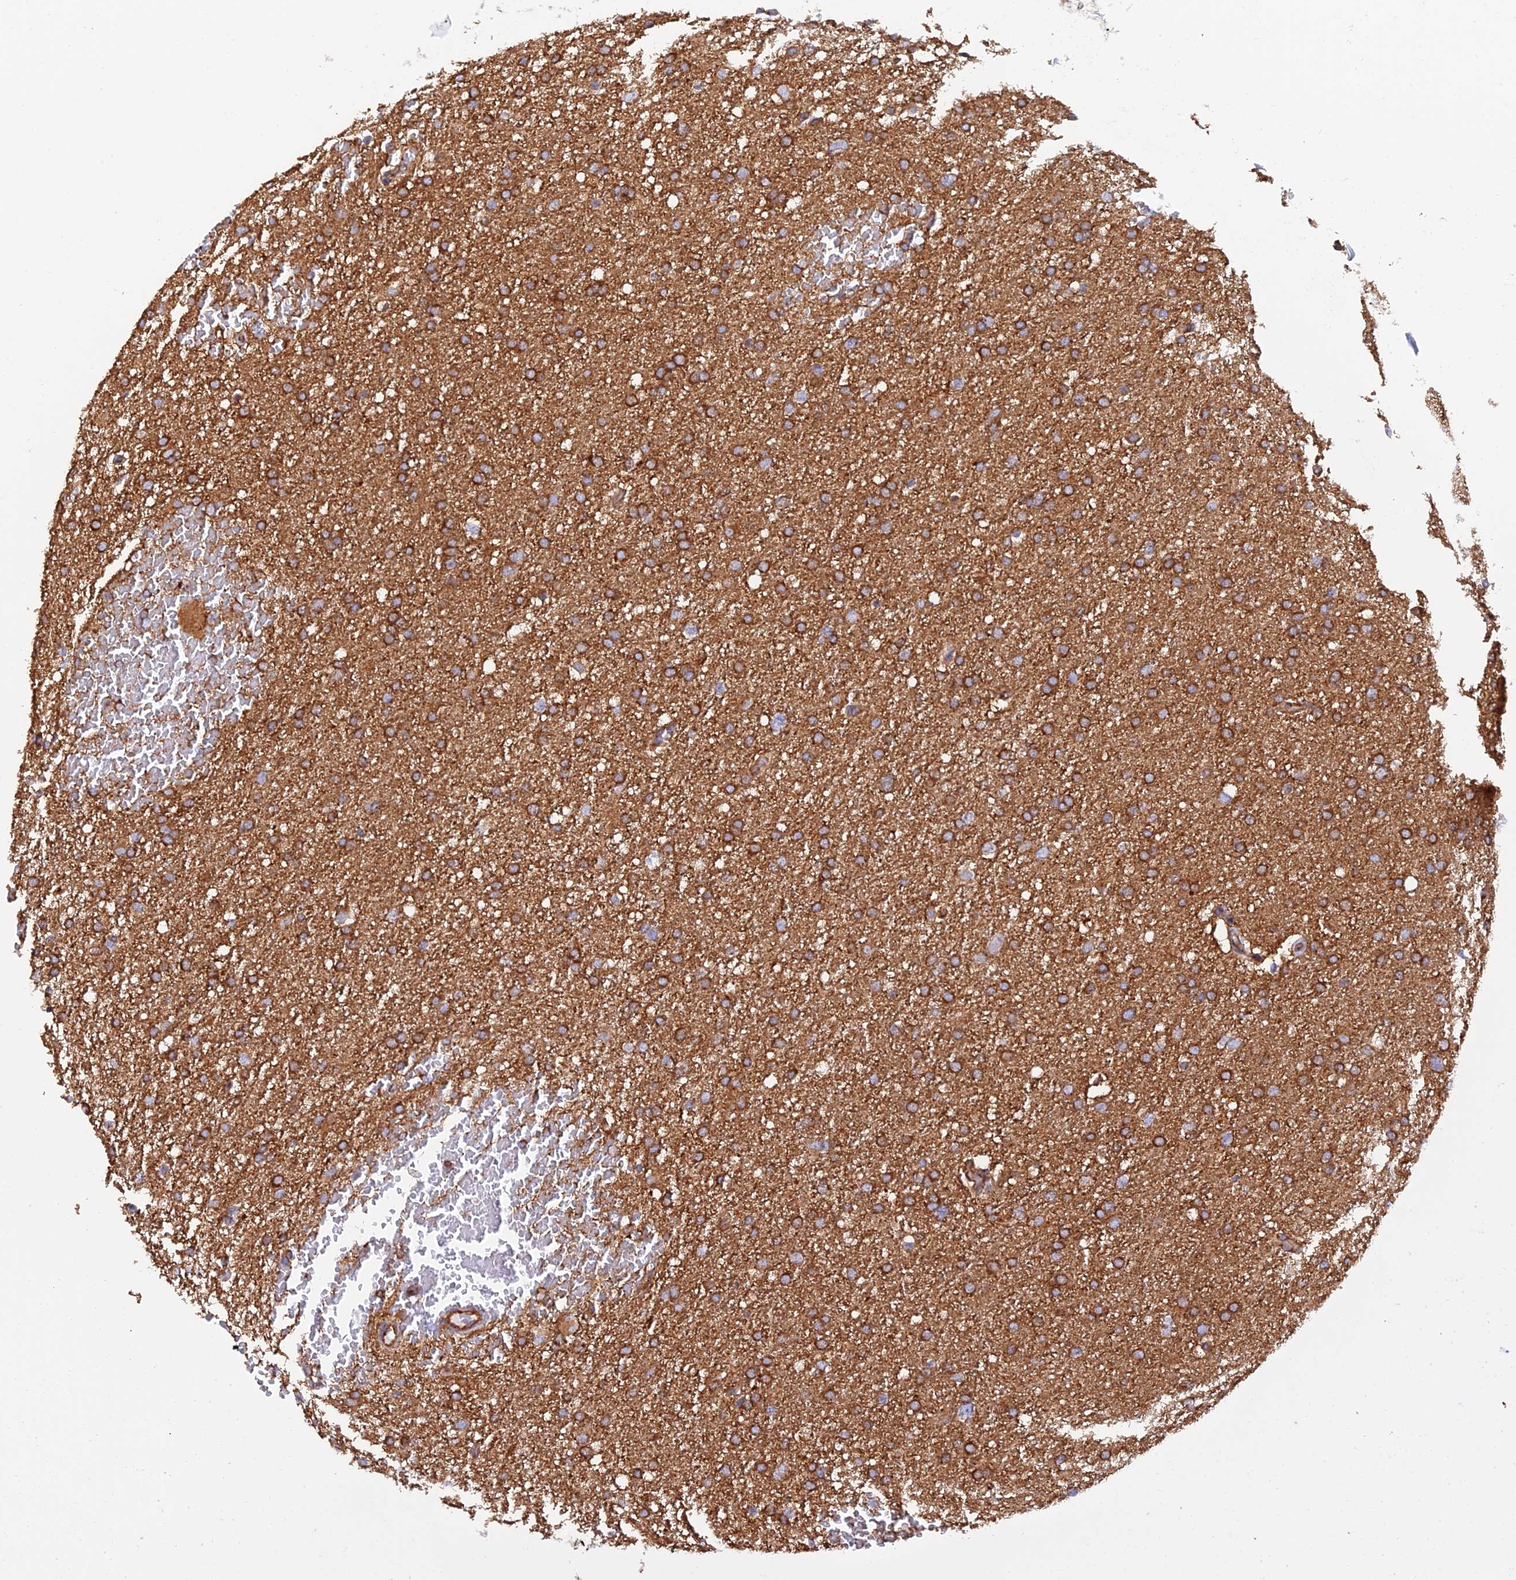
{"staining": {"intensity": "moderate", "quantity": ">75%", "location": "cytoplasmic/membranous"}, "tissue": "glioma", "cell_type": "Tumor cells", "image_type": "cancer", "snomed": [{"axis": "morphology", "description": "Glioma, malignant, High grade"}, {"axis": "topography", "description": "Cerebral cortex"}], "caption": "Brown immunohistochemical staining in malignant glioma (high-grade) reveals moderate cytoplasmic/membranous staining in about >75% of tumor cells.", "gene": "DCTN2", "patient": {"sex": "female", "age": 36}}